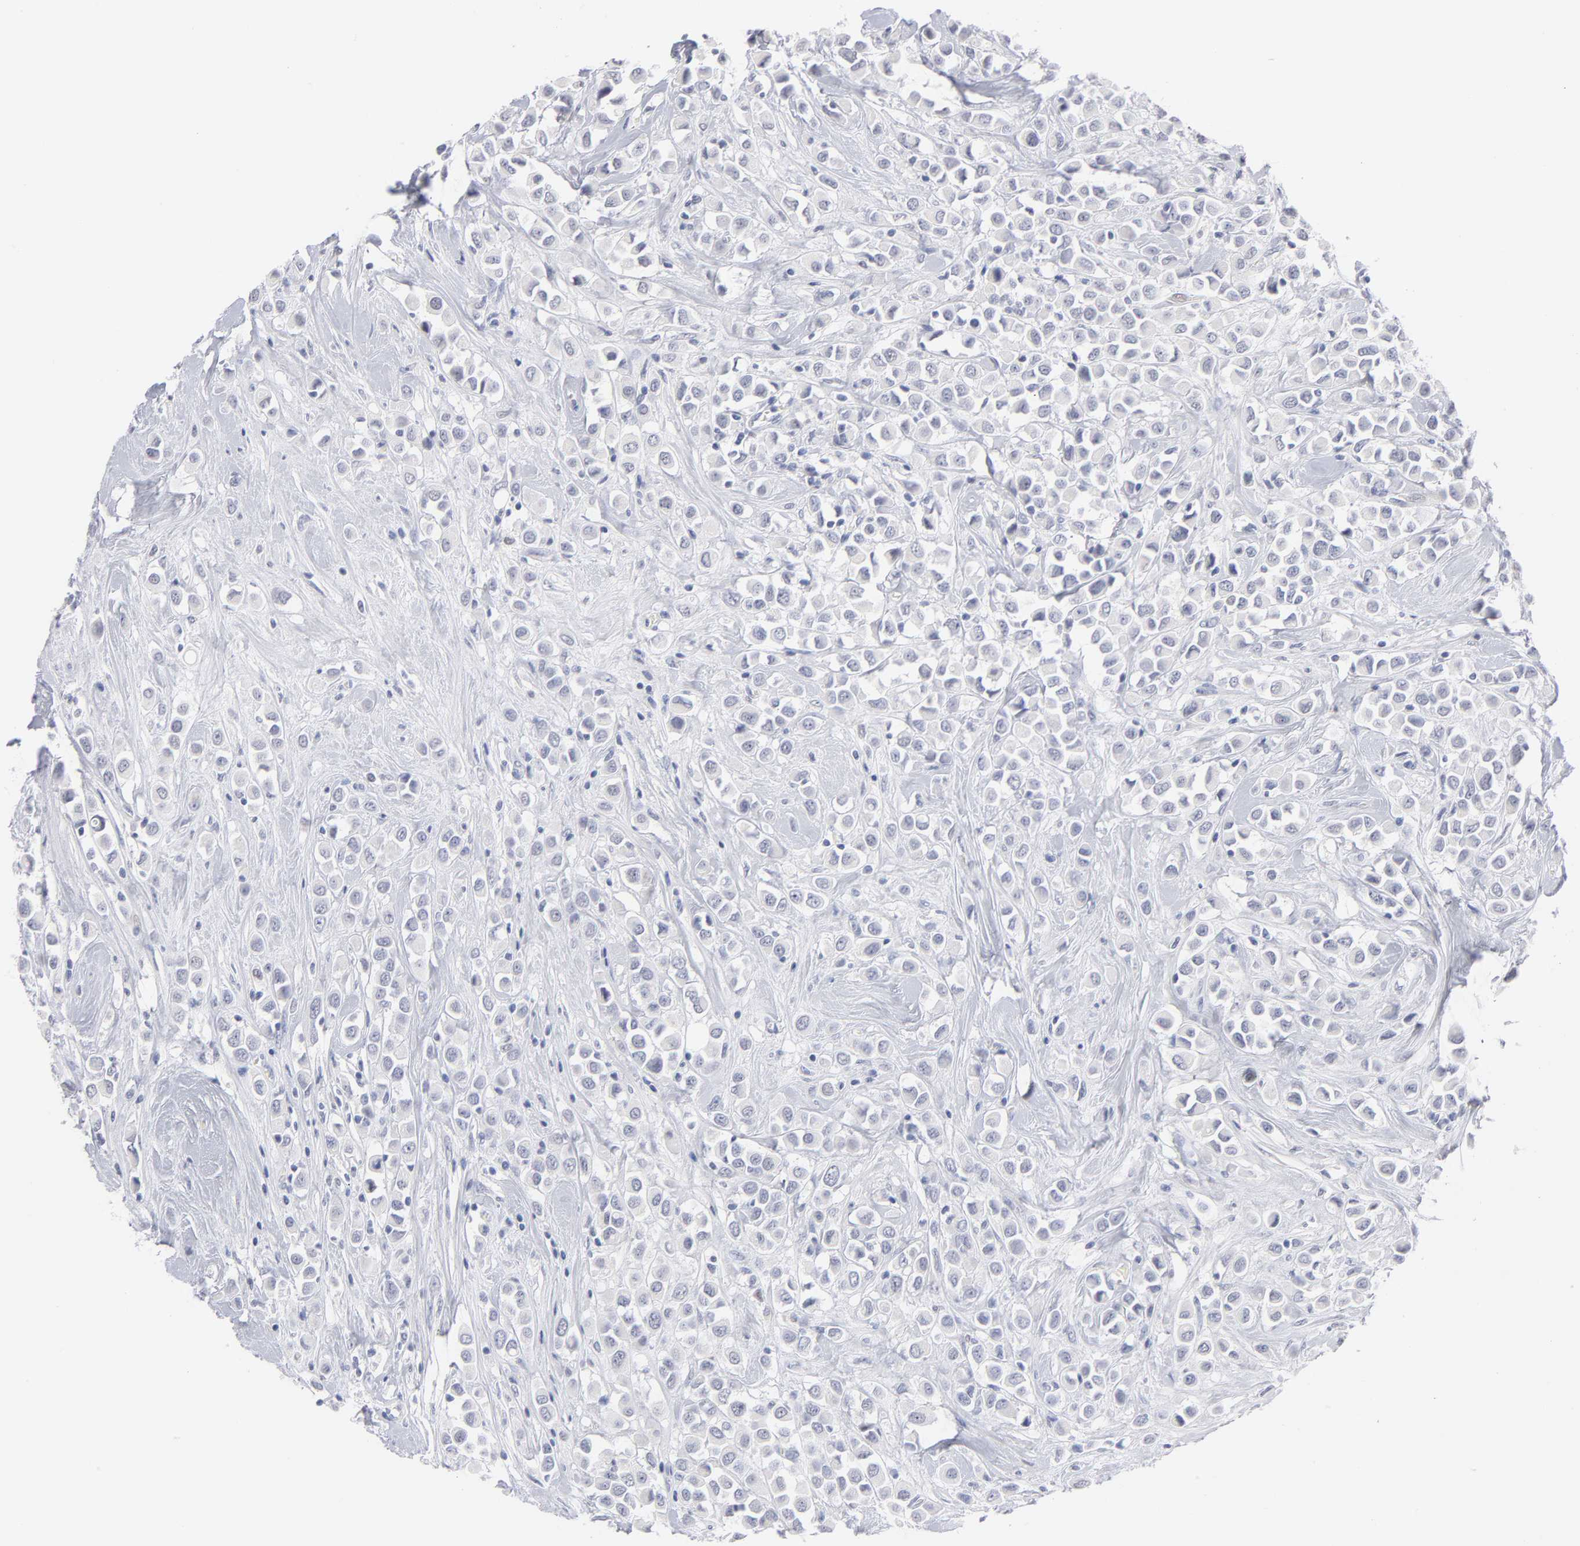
{"staining": {"intensity": "negative", "quantity": "none", "location": "none"}, "tissue": "breast cancer", "cell_type": "Tumor cells", "image_type": "cancer", "snomed": [{"axis": "morphology", "description": "Duct carcinoma"}, {"axis": "topography", "description": "Breast"}], "caption": "DAB immunohistochemical staining of human breast invasive ductal carcinoma displays no significant expression in tumor cells.", "gene": "KHNYN", "patient": {"sex": "female", "age": 61}}